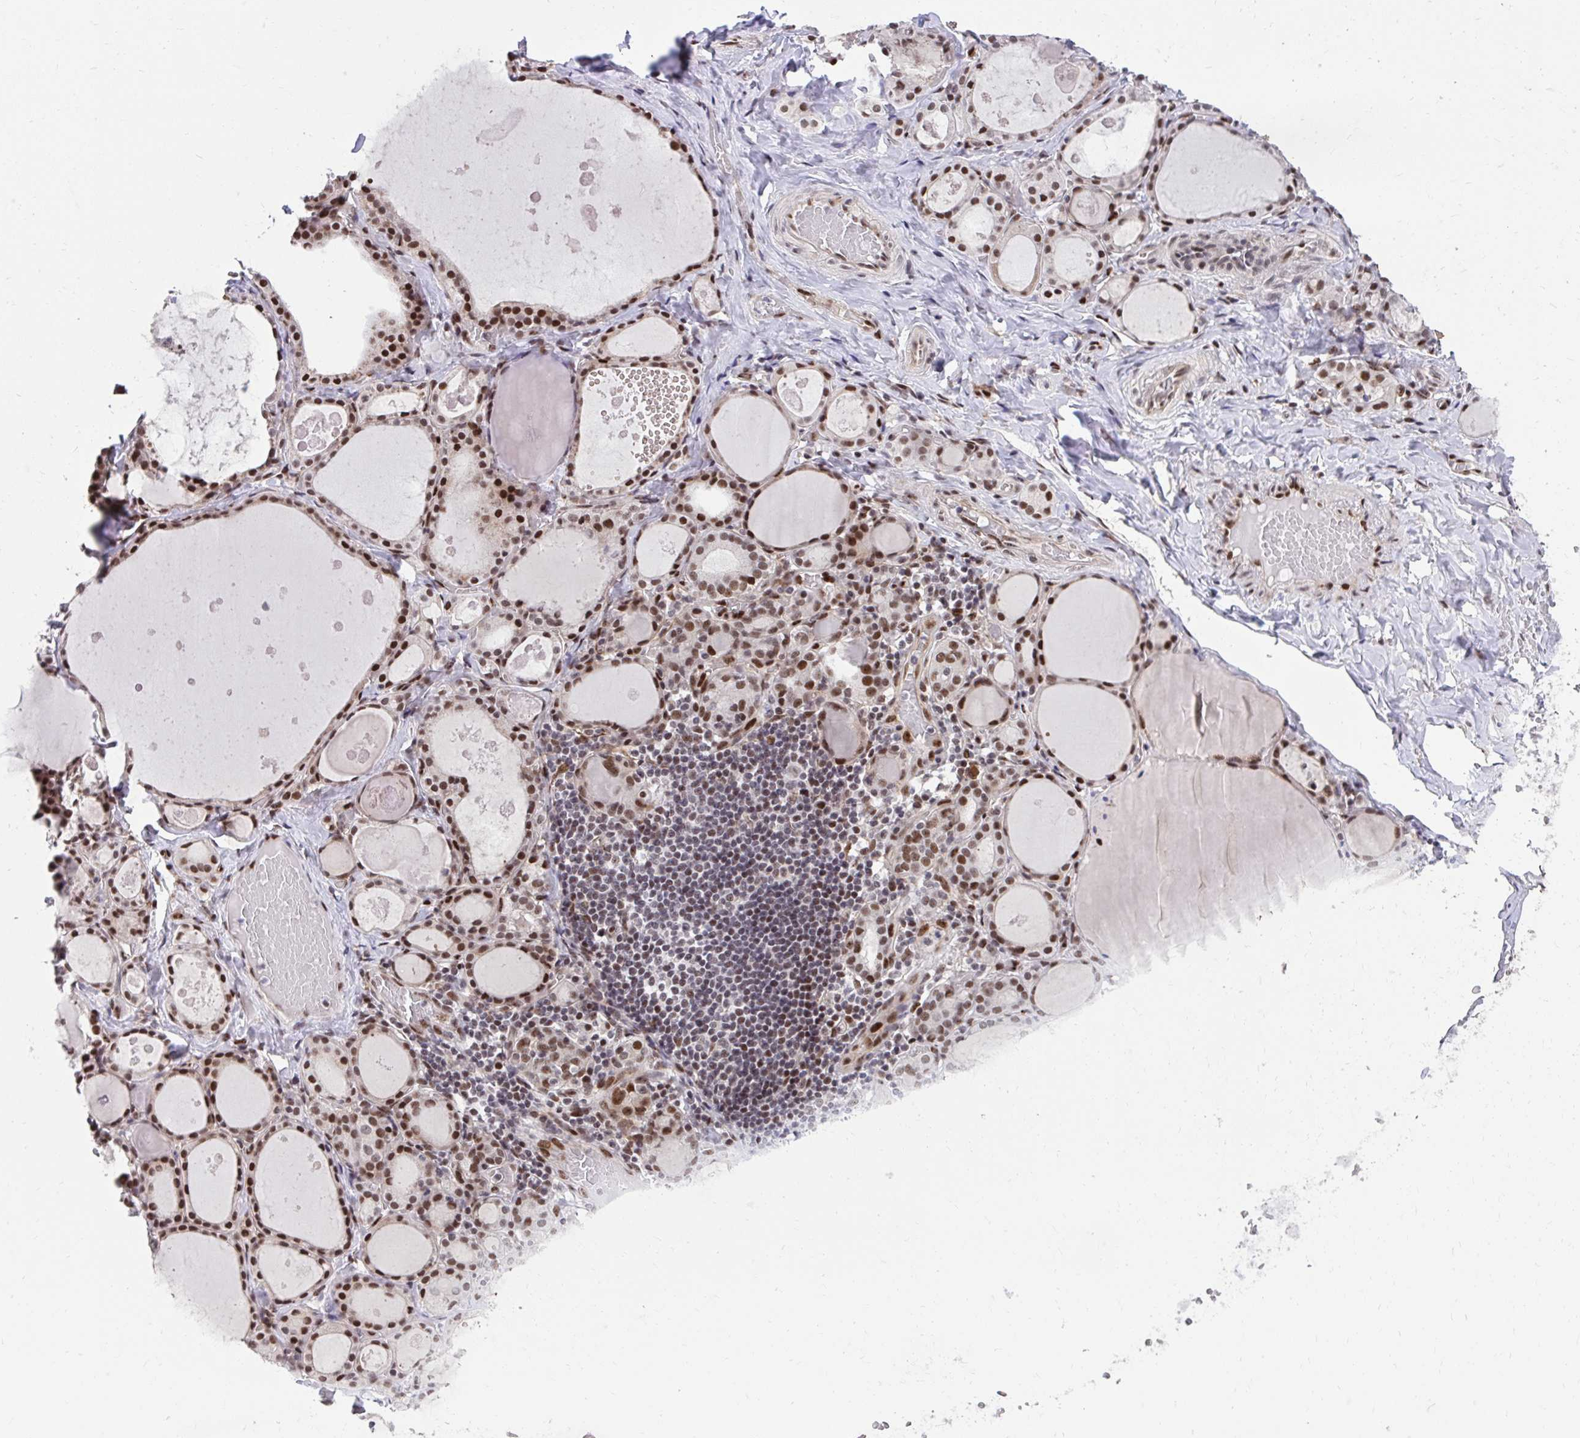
{"staining": {"intensity": "strong", "quantity": ">75%", "location": "nuclear"}, "tissue": "thyroid gland", "cell_type": "Glandular cells", "image_type": "normal", "snomed": [{"axis": "morphology", "description": "Normal tissue, NOS"}, {"axis": "topography", "description": "Thyroid gland"}], "caption": "Protein expression analysis of benign human thyroid gland reveals strong nuclear expression in approximately >75% of glandular cells. (Brightfield microscopy of DAB IHC at high magnification).", "gene": "HOXA4", "patient": {"sex": "male", "age": 56}}